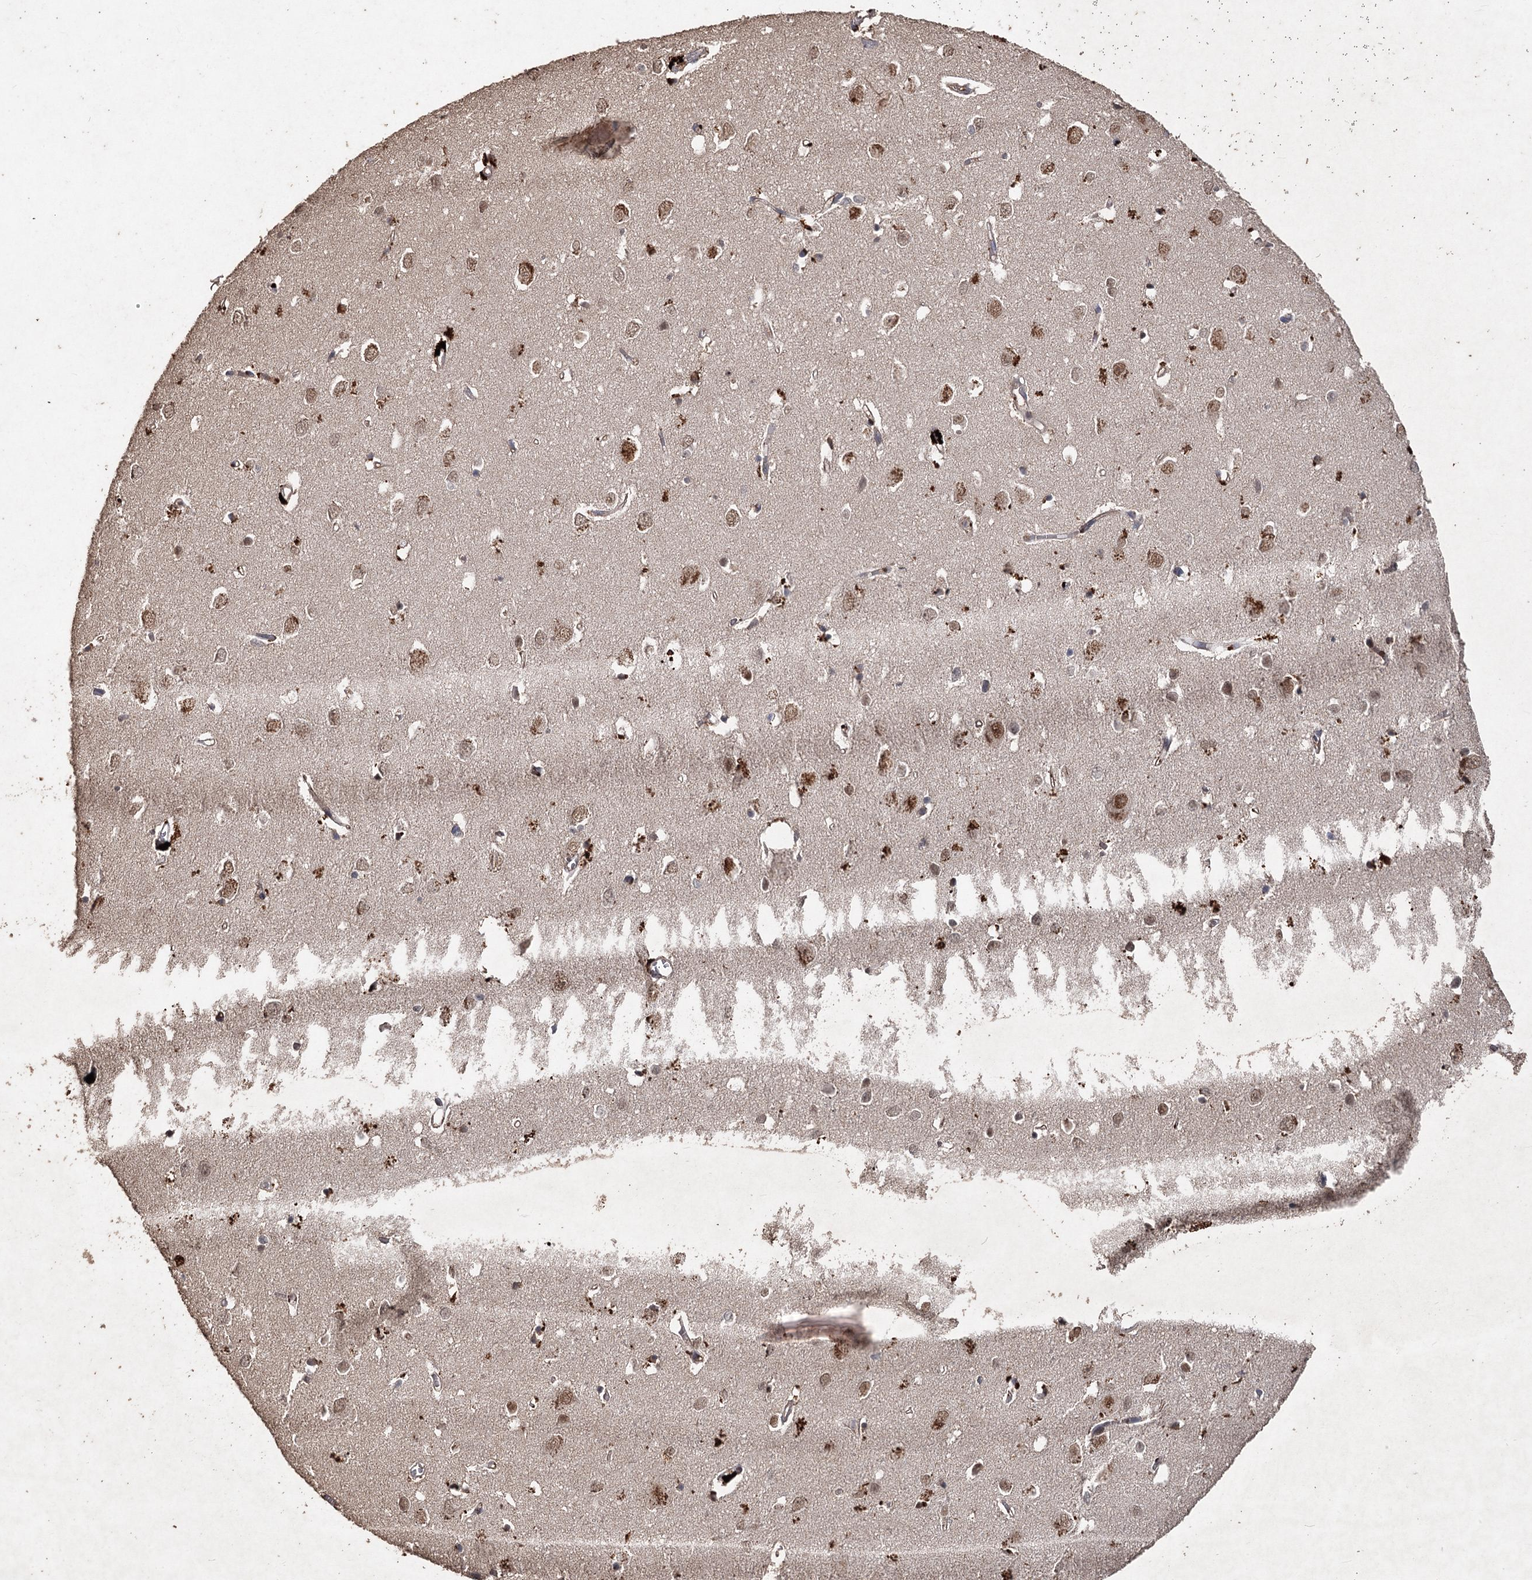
{"staining": {"intensity": "strong", "quantity": ">75%", "location": "nuclear"}, "tissue": "cerebral cortex", "cell_type": "Endothelial cells", "image_type": "normal", "snomed": [{"axis": "morphology", "description": "Normal tissue, NOS"}, {"axis": "topography", "description": "Cerebral cortex"}], "caption": "Cerebral cortex stained with DAB (3,3'-diaminobenzidine) IHC shows high levels of strong nuclear expression in about >75% of endothelial cells.", "gene": "FBXO7", "patient": {"sex": "female", "age": 64}}